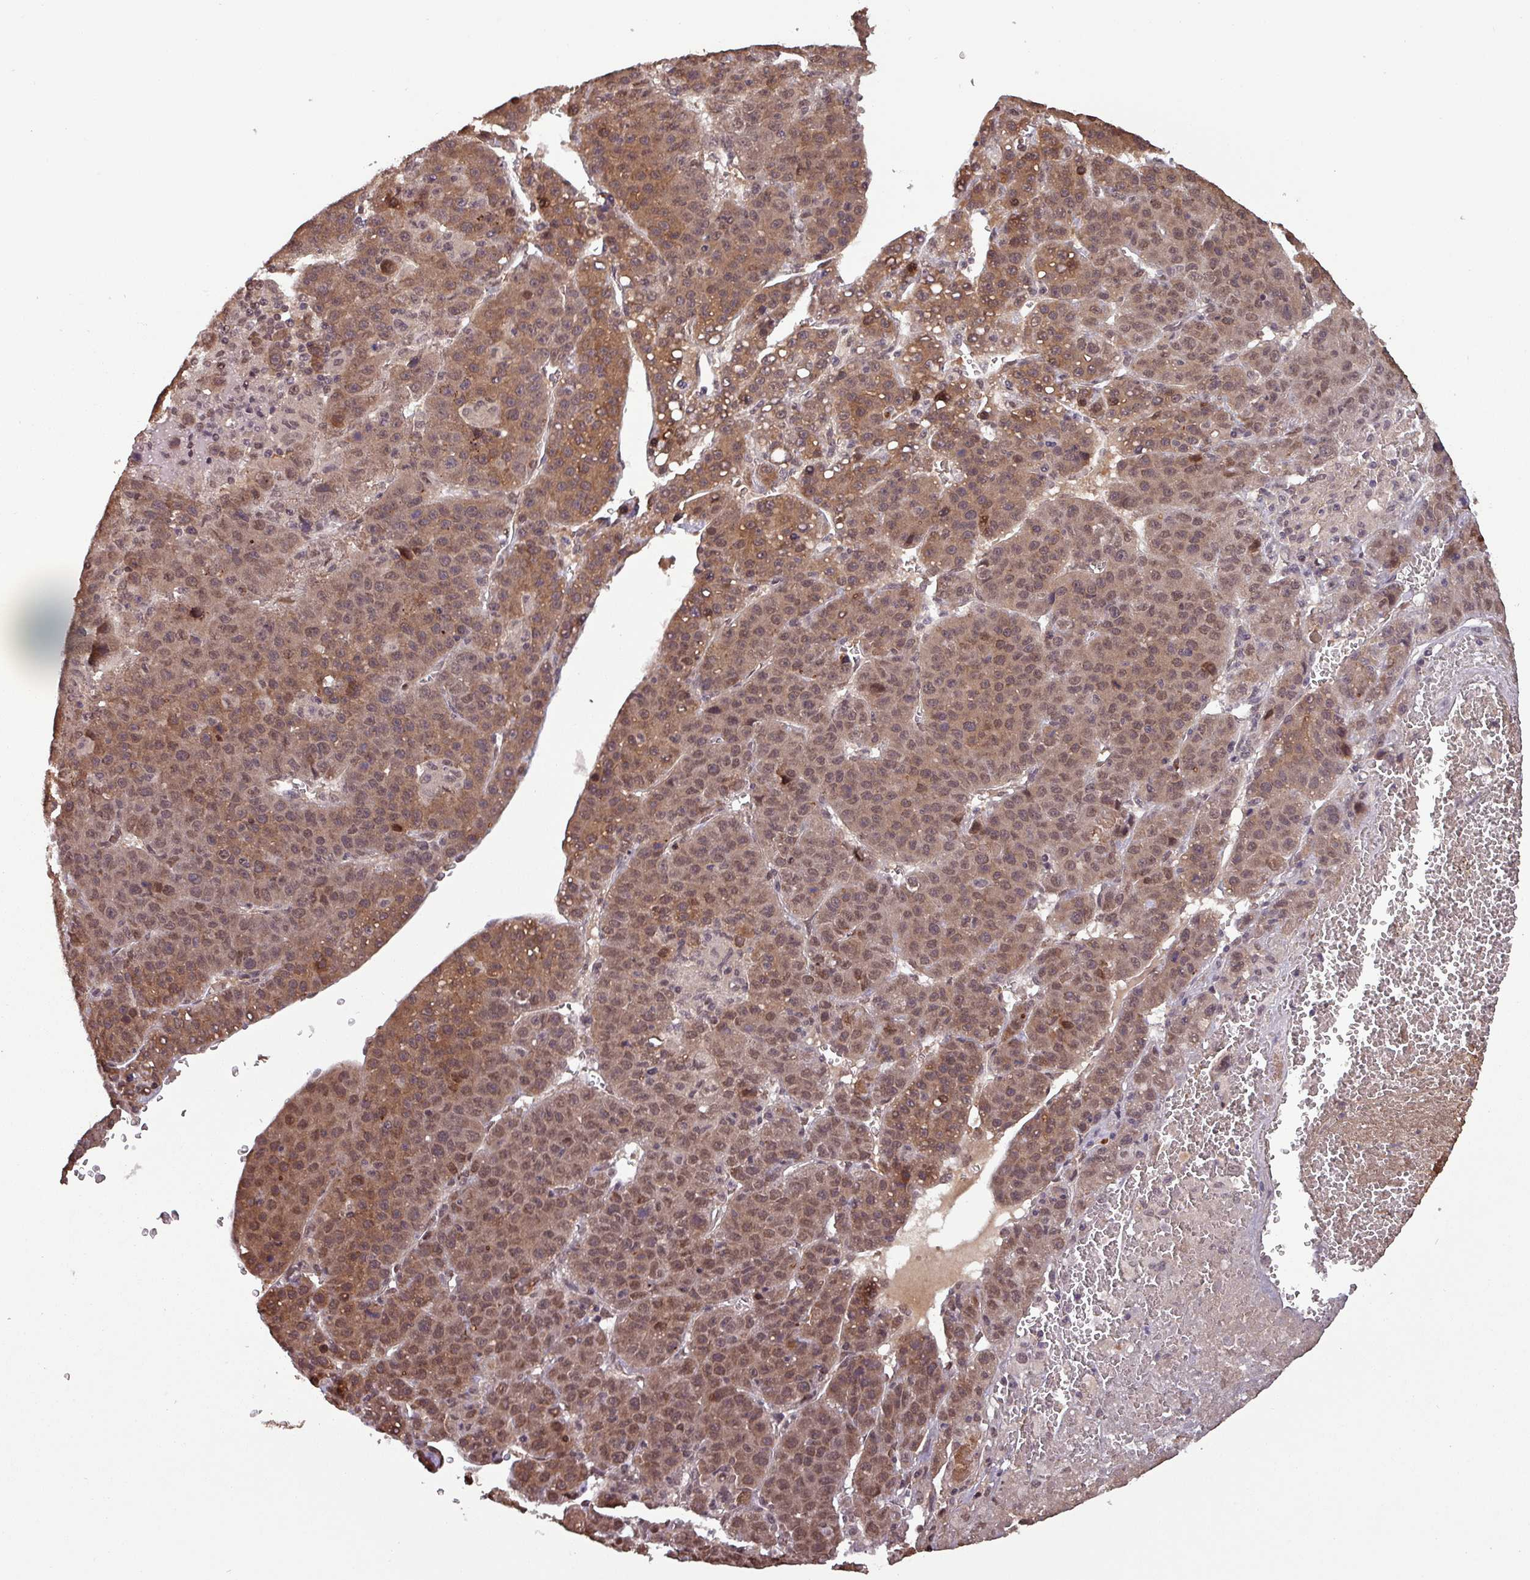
{"staining": {"intensity": "moderate", "quantity": ">75%", "location": "cytoplasmic/membranous,nuclear"}, "tissue": "liver cancer", "cell_type": "Tumor cells", "image_type": "cancer", "snomed": [{"axis": "morphology", "description": "Carcinoma, Hepatocellular, NOS"}, {"axis": "topography", "description": "Liver"}], "caption": "DAB (3,3'-diaminobenzidine) immunohistochemical staining of human liver cancer displays moderate cytoplasmic/membranous and nuclear protein staining in about >75% of tumor cells.", "gene": "NOB1", "patient": {"sex": "female", "age": 53}}